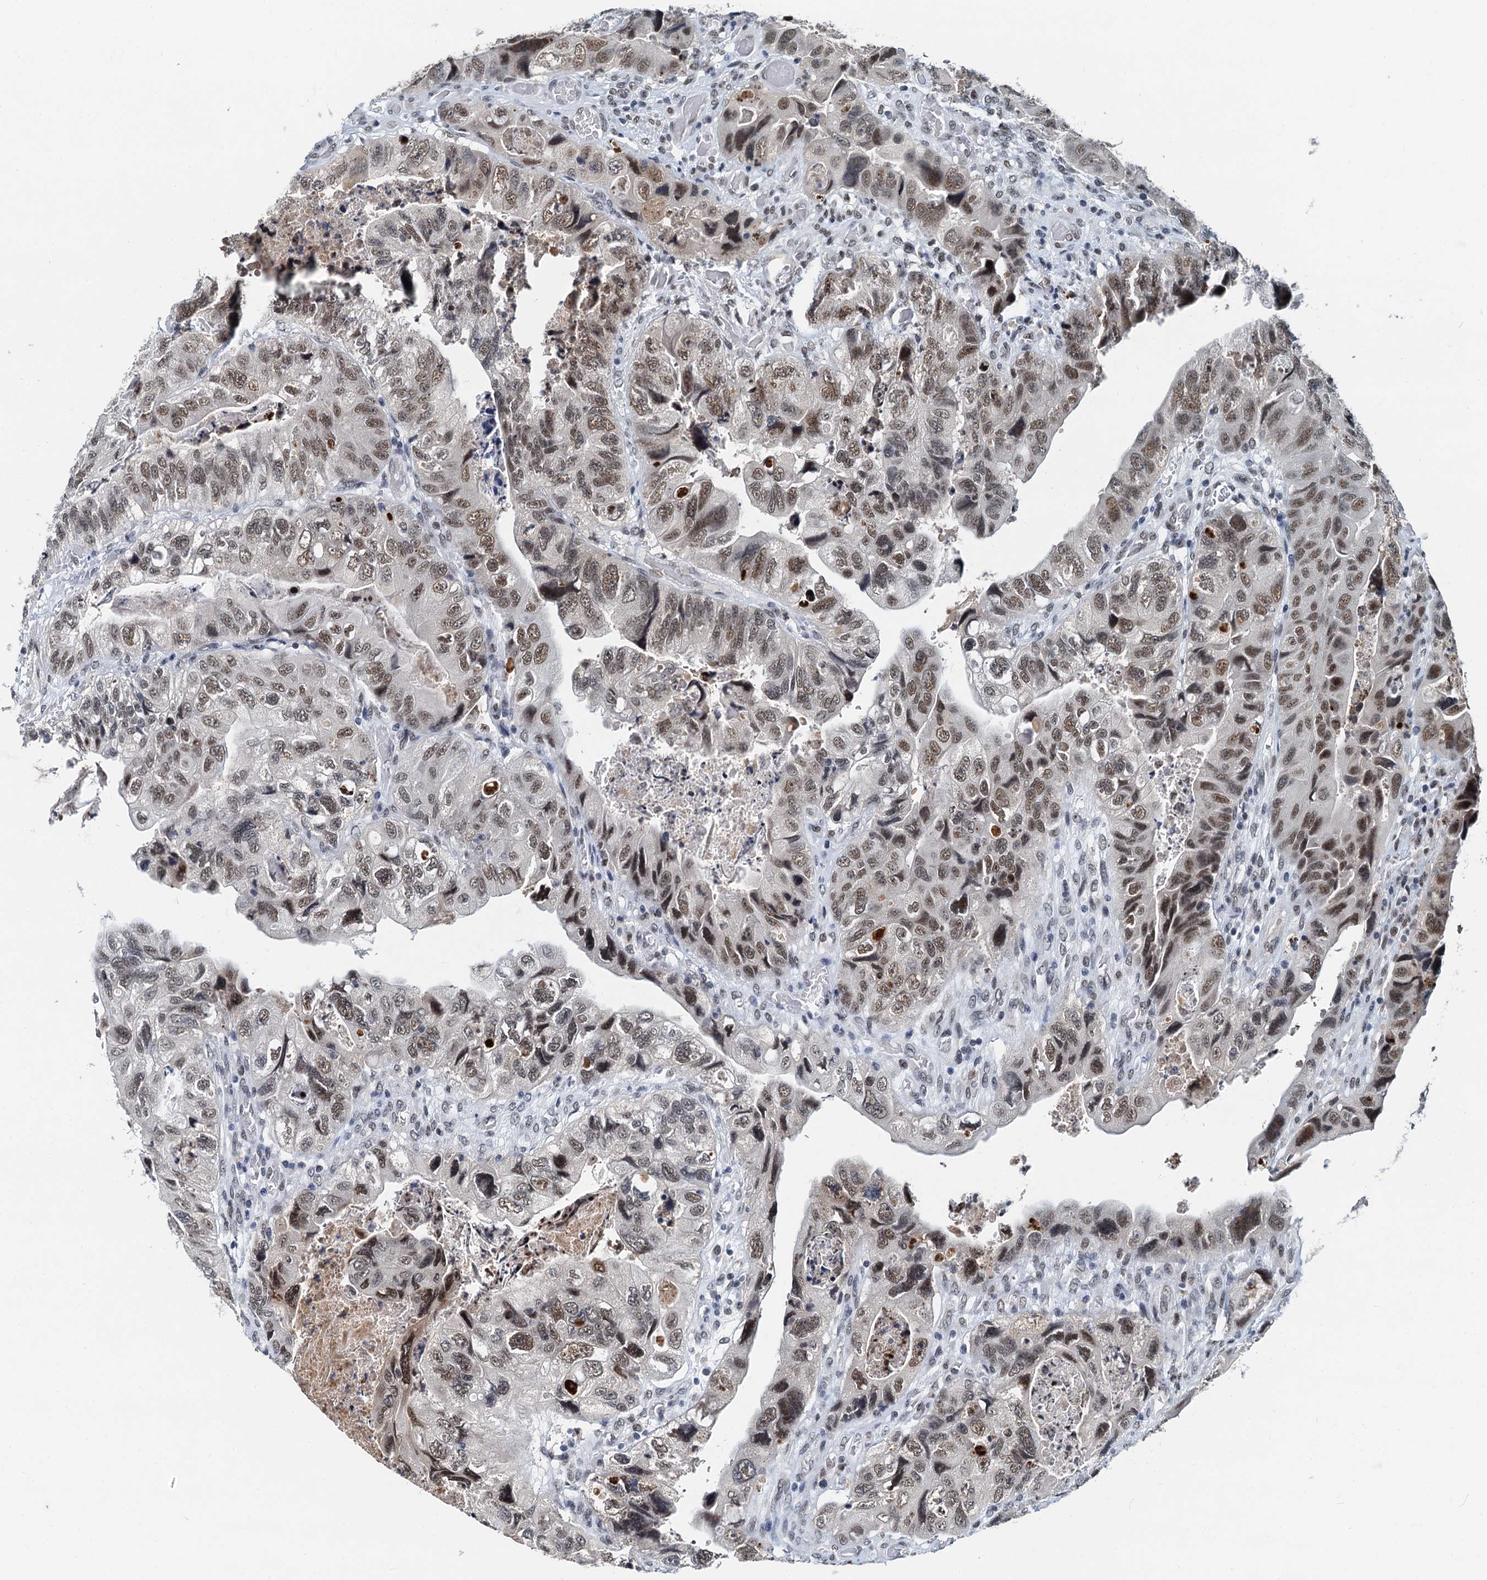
{"staining": {"intensity": "moderate", "quantity": ">75%", "location": "nuclear"}, "tissue": "colorectal cancer", "cell_type": "Tumor cells", "image_type": "cancer", "snomed": [{"axis": "morphology", "description": "Adenocarcinoma, NOS"}, {"axis": "topography", "description": "Rectum"}], "caption": "Tumor cells display medium levels of moderate nuclear staining in approximately >75% of cells in human colorectal adenocarcinoma.", "gene": "SNRPD1", "patient": {"sex": "male", "age": 63}}